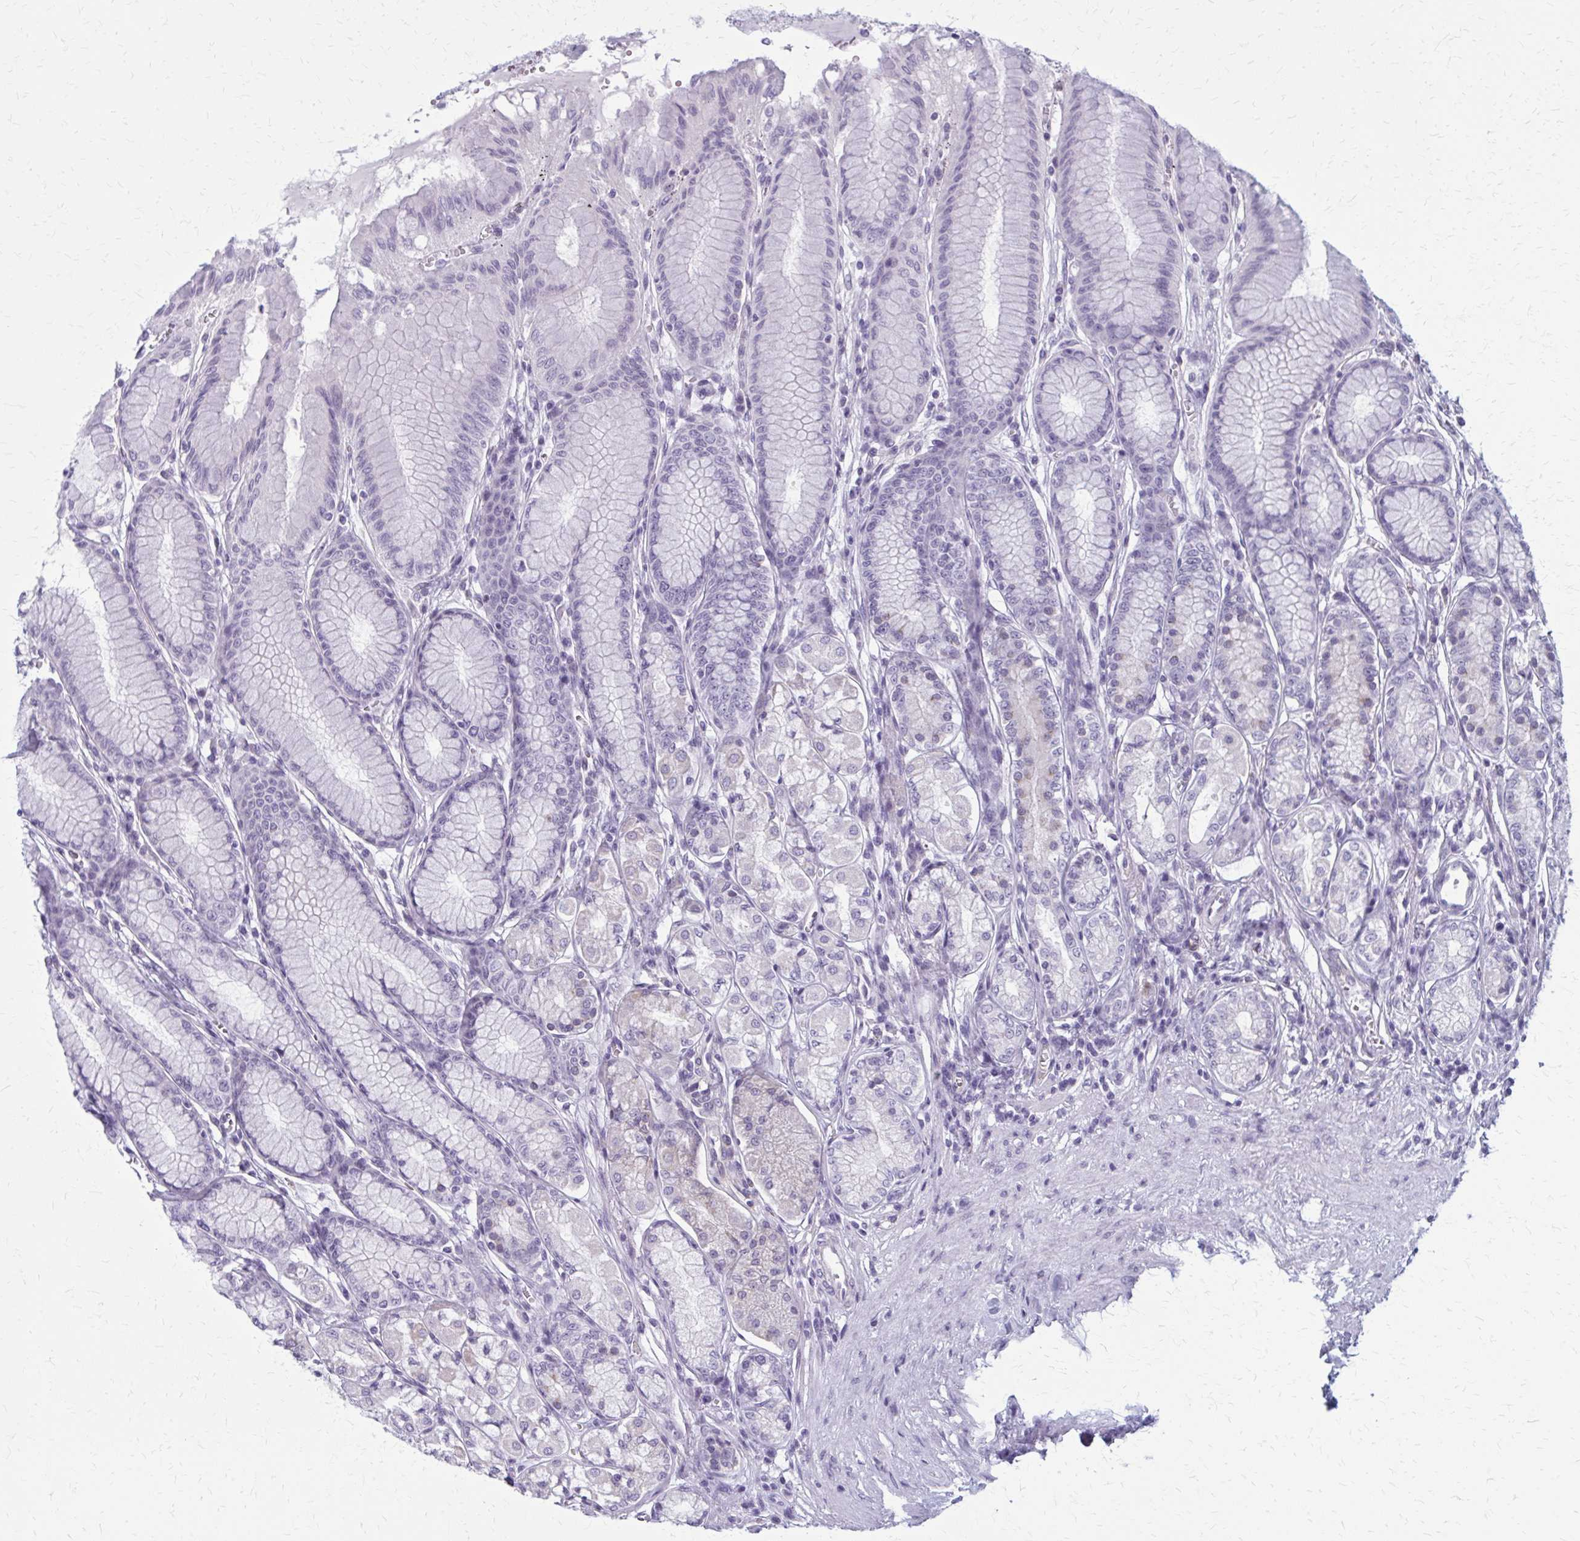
{"staining": {"intensity": "negative", "quantity": "none", "location": "none"}, "tissue": "stomach", "cell_type": "Glandular cells", "image_type": "normal", "snomed": [{"axis": "morphology", "description": "Normal tissue, NOS"}, {"axis": "topography", "description": "Stomach"}, {"axis": "topography", "description": "Stomach, lower"}], "caption": "Human stomach stained for a protein using immunohistochemistry (IHC) exhibits no expression in glandular cells.", "gene": "CASQ2", "patient": {"sex": "male", "age": 76}}